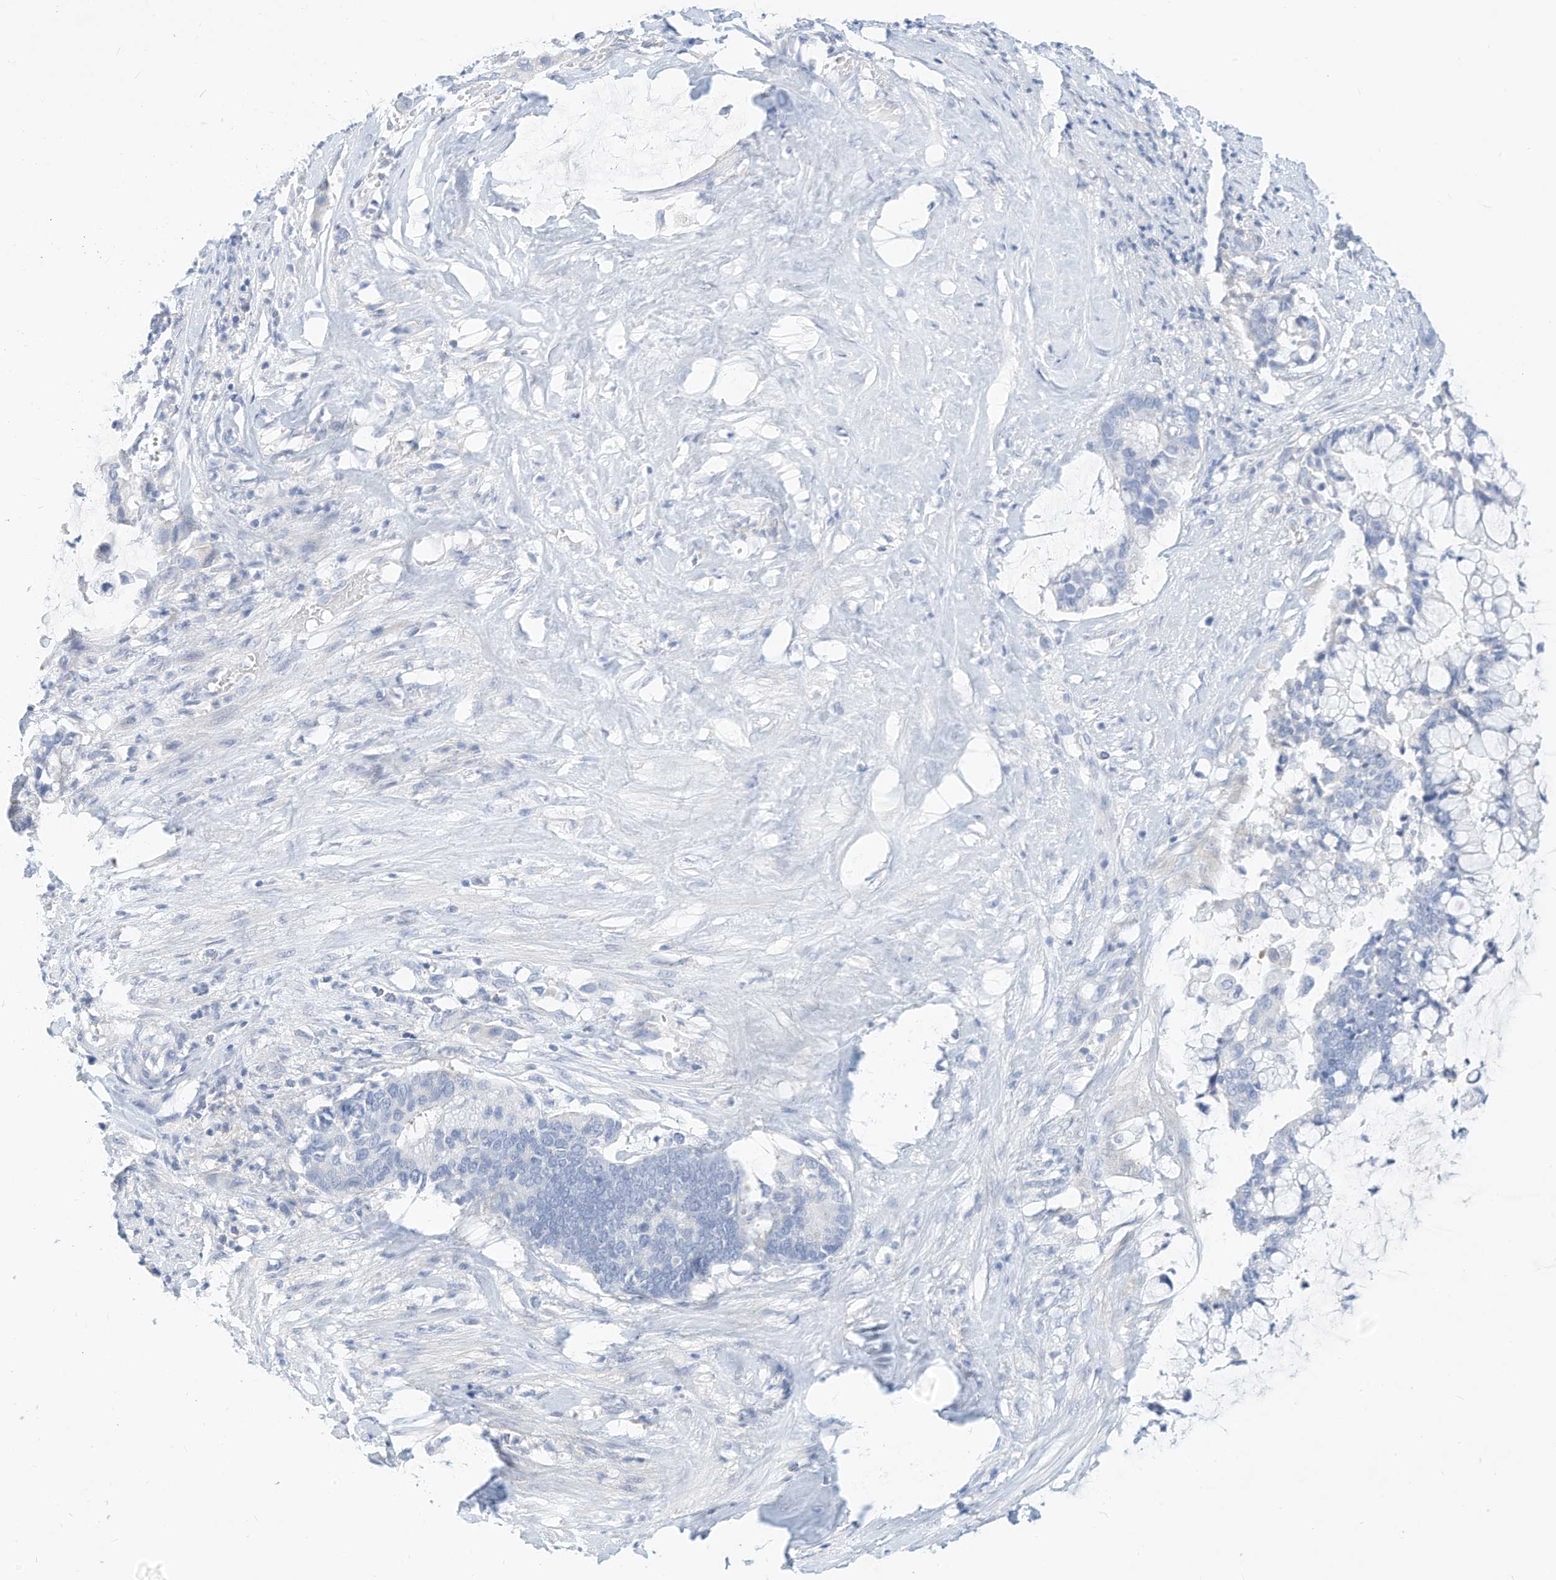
{"staining": {"intensity": "negative", "quantity": "none", "location": "none"}, "tissue": "pancreatic cancer", "cell_type": "Tumor cells", "image_type": "cancer", "snomed": [{"axis": "morphology", "description": "Adenocarcinoma, NOS"}, {"axis": "topography", "description": "Pancreas"}], "caption": "An immunohistochemistry micrograph of pancreatic adenocarcinoma is shown. There is no staining in tumor cells of pancreatic adenocarcinoma.", "gene": "SPOCD1", "patient": {"sex": "male", "age": 41}}